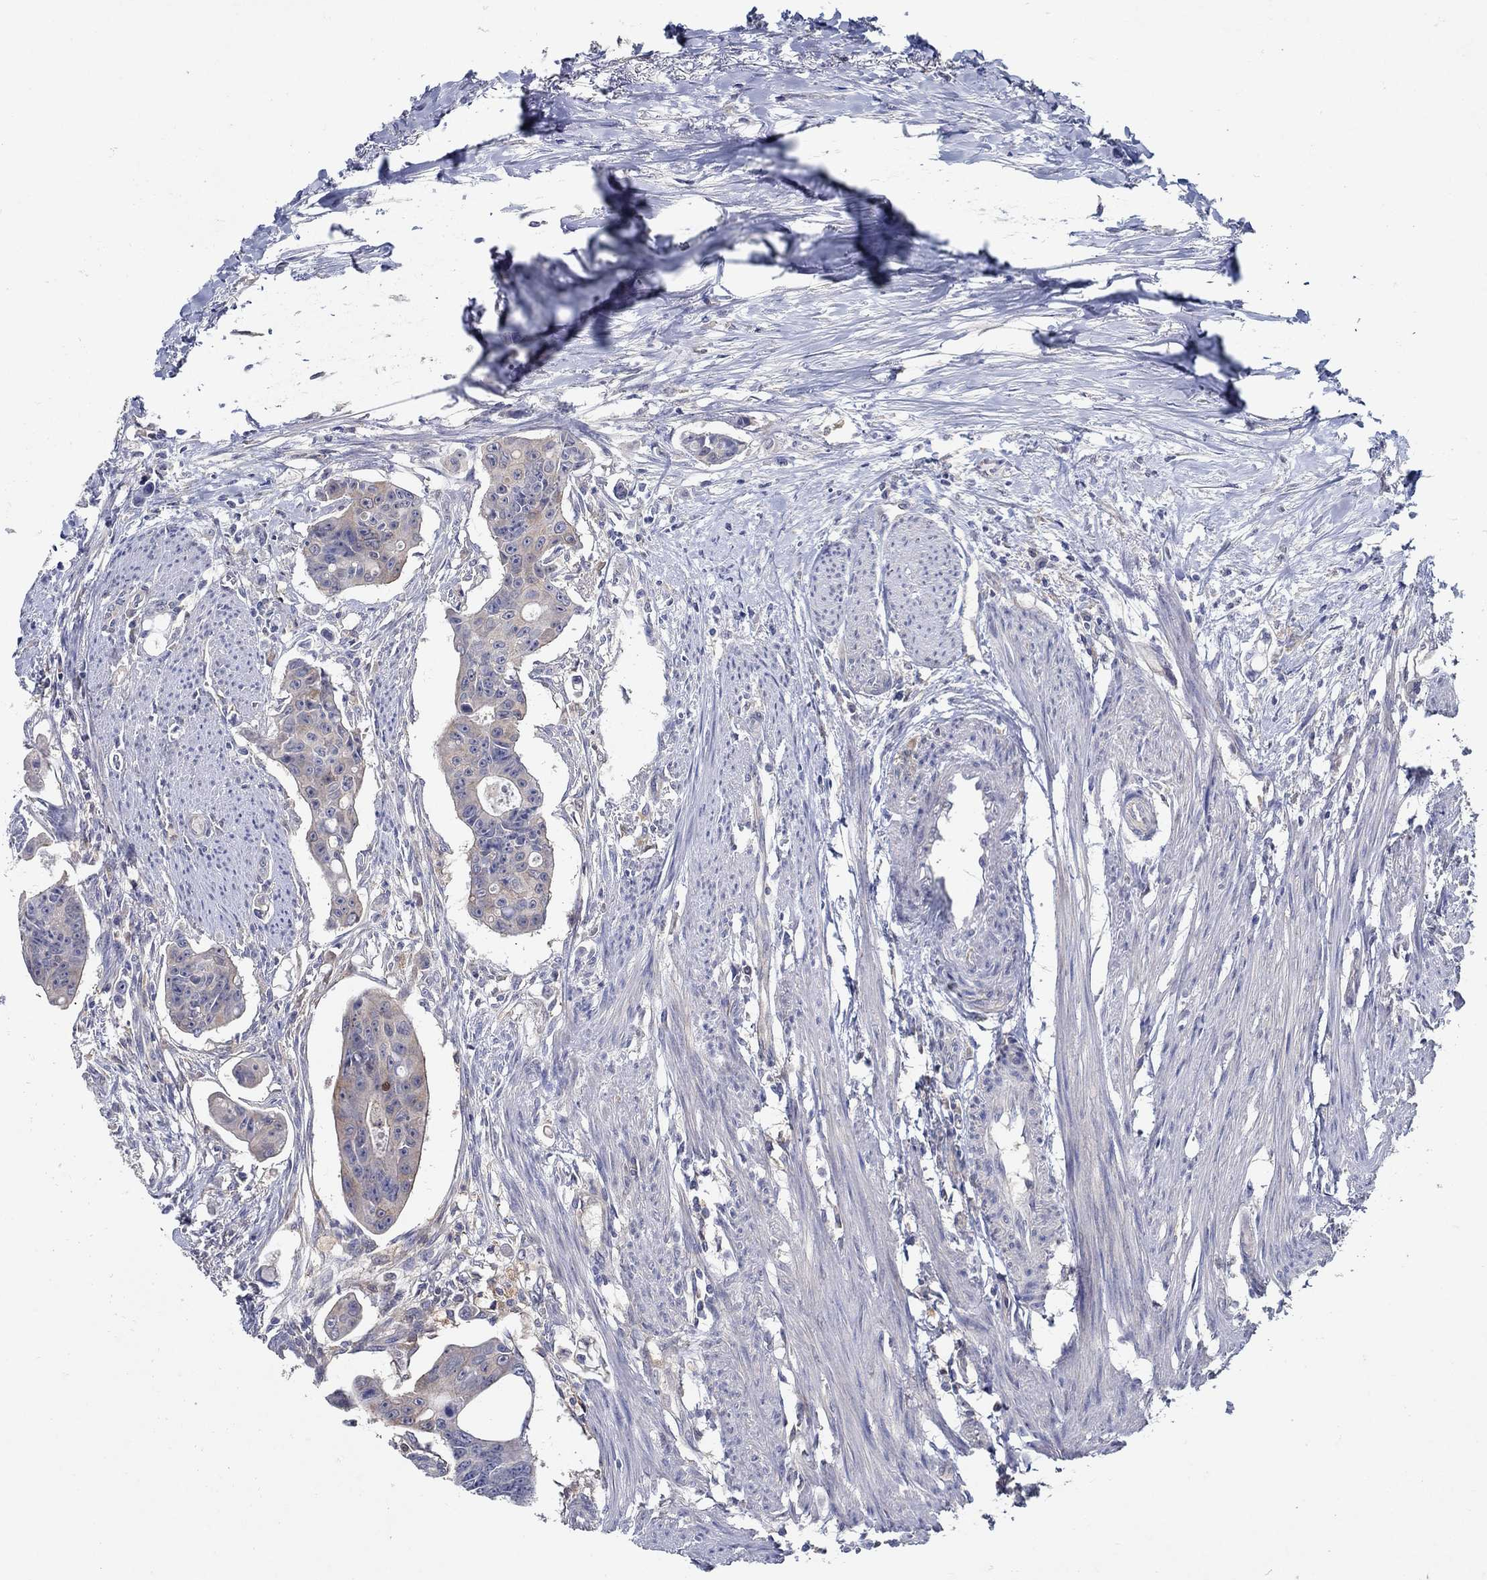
{"staining": {"intensity": "weak", "quantity": "<25%", "location": "cytoplasmic/membranous"}, "tissue": "colorectal cancer", "cell_type": "Tumor cells", "image_type": "cancer", "snomed": [{"axis": "morphology", "description": "Adenocarcinoma, NOS"}, {"axis": "topography", "description": "Colon"}], "caption": "There is no significant expression in tumor cells of adenocarcinoma (colorectal).", "gene": "MTHFR", "patient": {"sex": "male", "age": 70}}